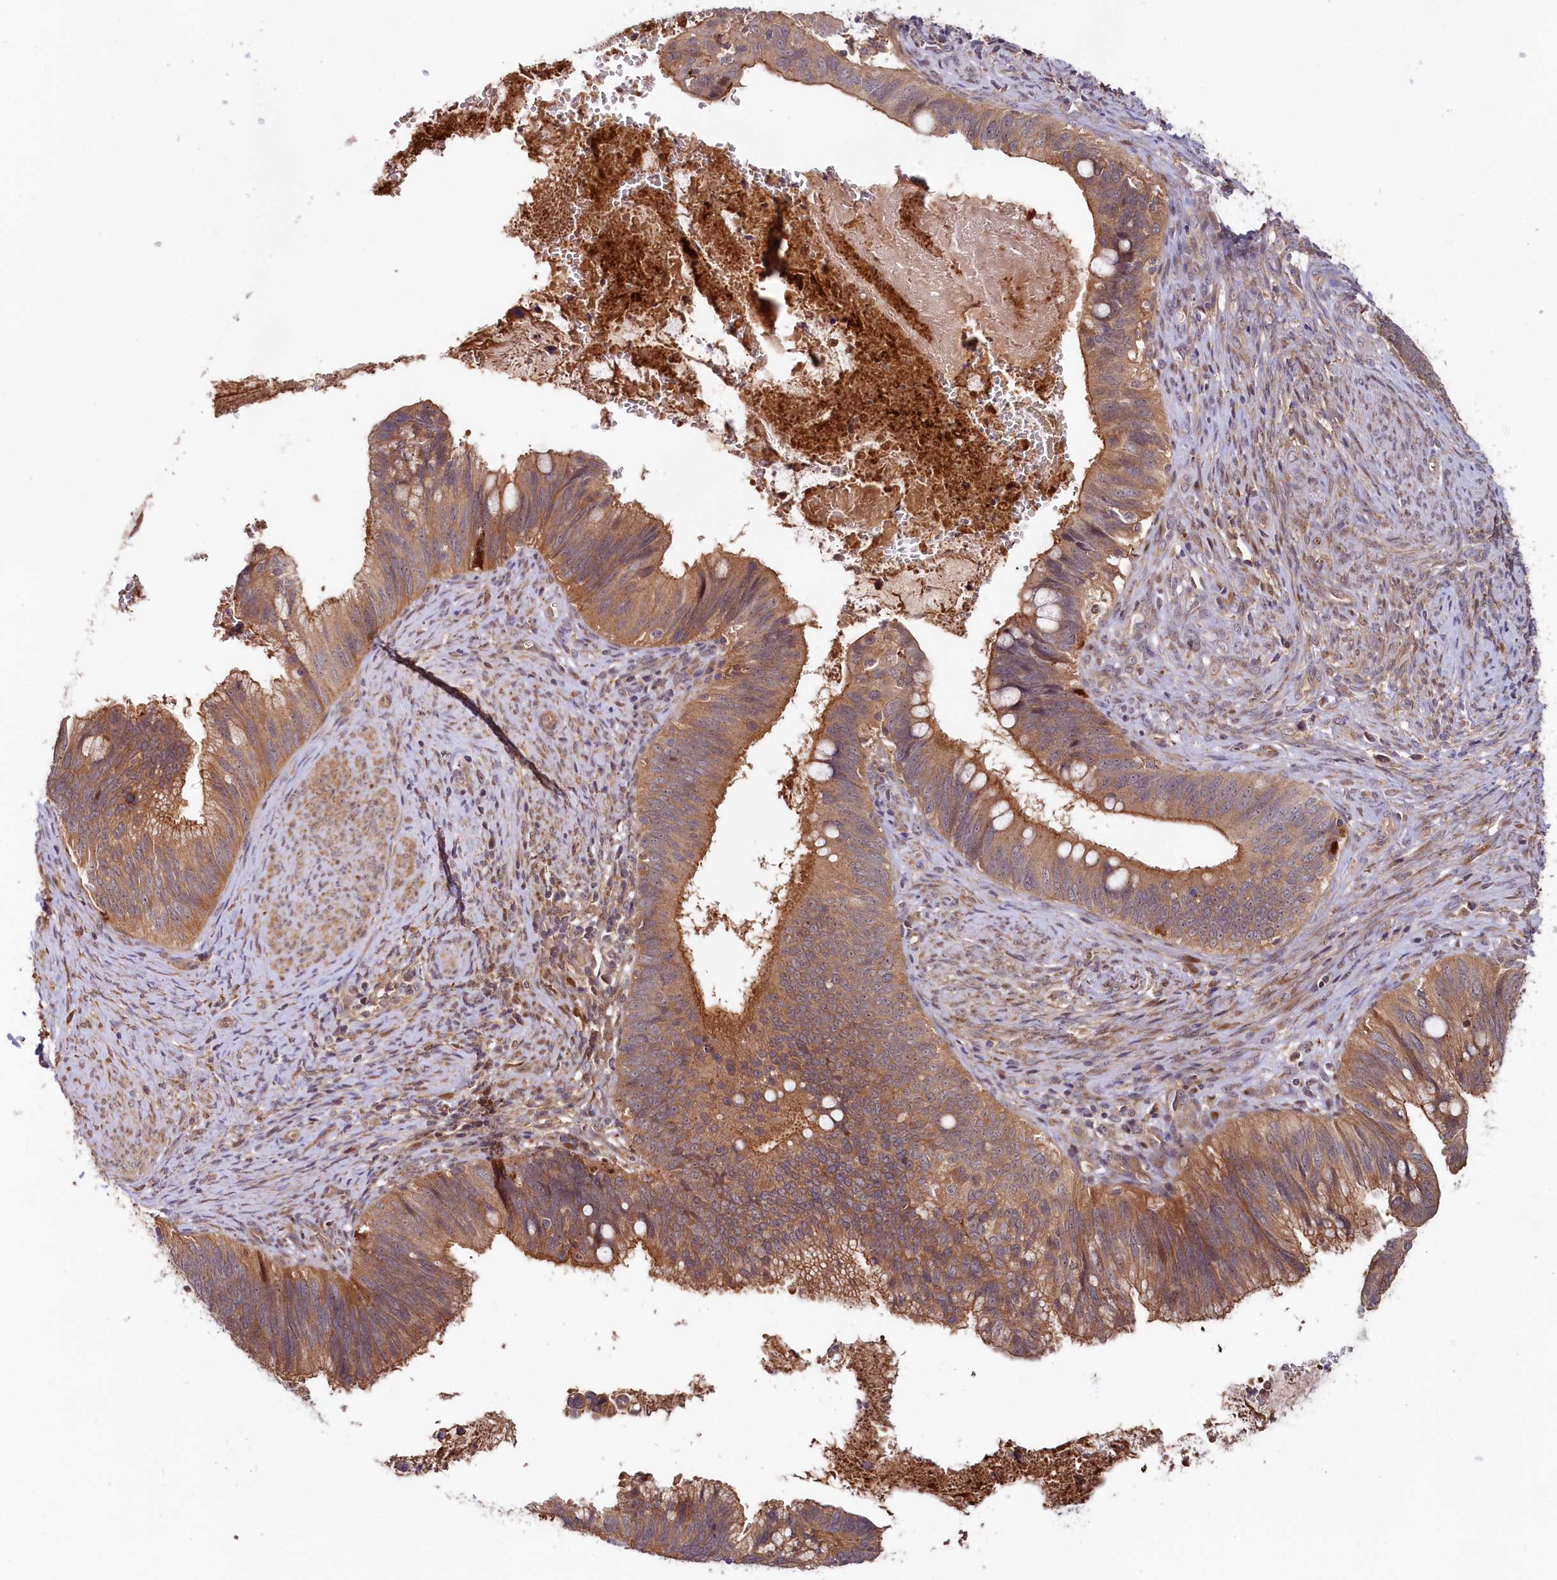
{"staining": {"intensity": "moderate", "quantity": ">75%", "location": "cytoplasmic/membranous"}, "tissue": "cervical cancer", "cell_type": "Tumor cells", "image_type": "cancer", "snomed": [{"axis": "morphology", "description": "Adenocarcinoma, NOS"}, {"axis": "topography", "description": "Cervix"}], "caption": "This photomicrograph exhibits immunohistochemistry staining of cervical cancer (adenocarcinoma), with medium moderate cytoplasmic/membranous expression in approximately >75% of tumor cells.", "gene": "NEDD1", "patient": {"sex": "female", "age": 42}}